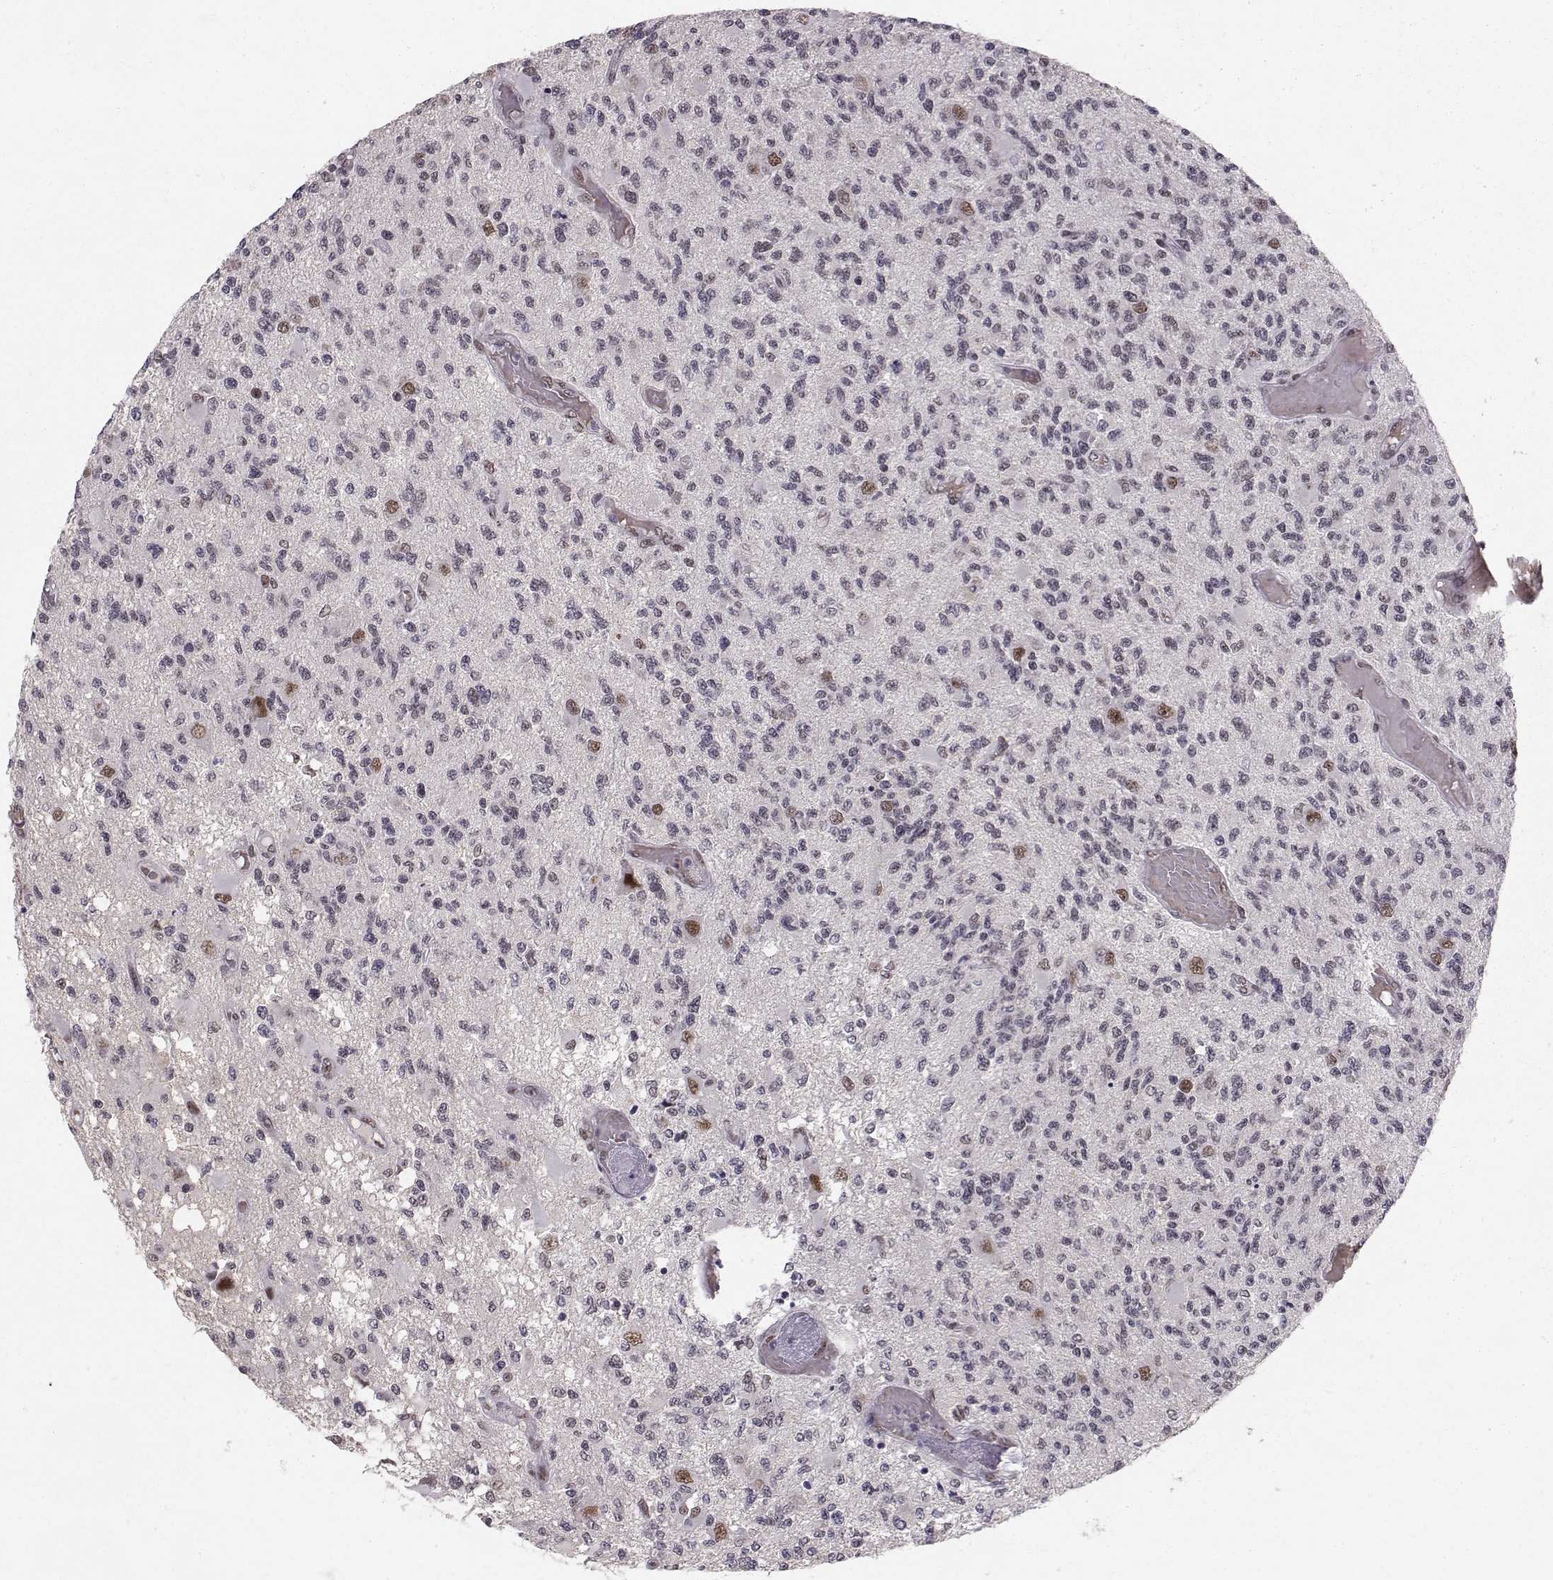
{"staining": {"intensity": "negative", "quantity": "none", "location": "none"}, "tissue": "glioma", "cell_type": "Tumor cells", "image_type": "cancer", "snomed": [{"axis": "morphology", "description": "Glioma, malignant, High grade"}, {"axis": "topography", "description": "Brain"}], "caption": "Tumor cells show no significant positivity in malignant glioma (high-grade).", "gene": "RPP38", "patient": {"sex": "female", "age": 63}}